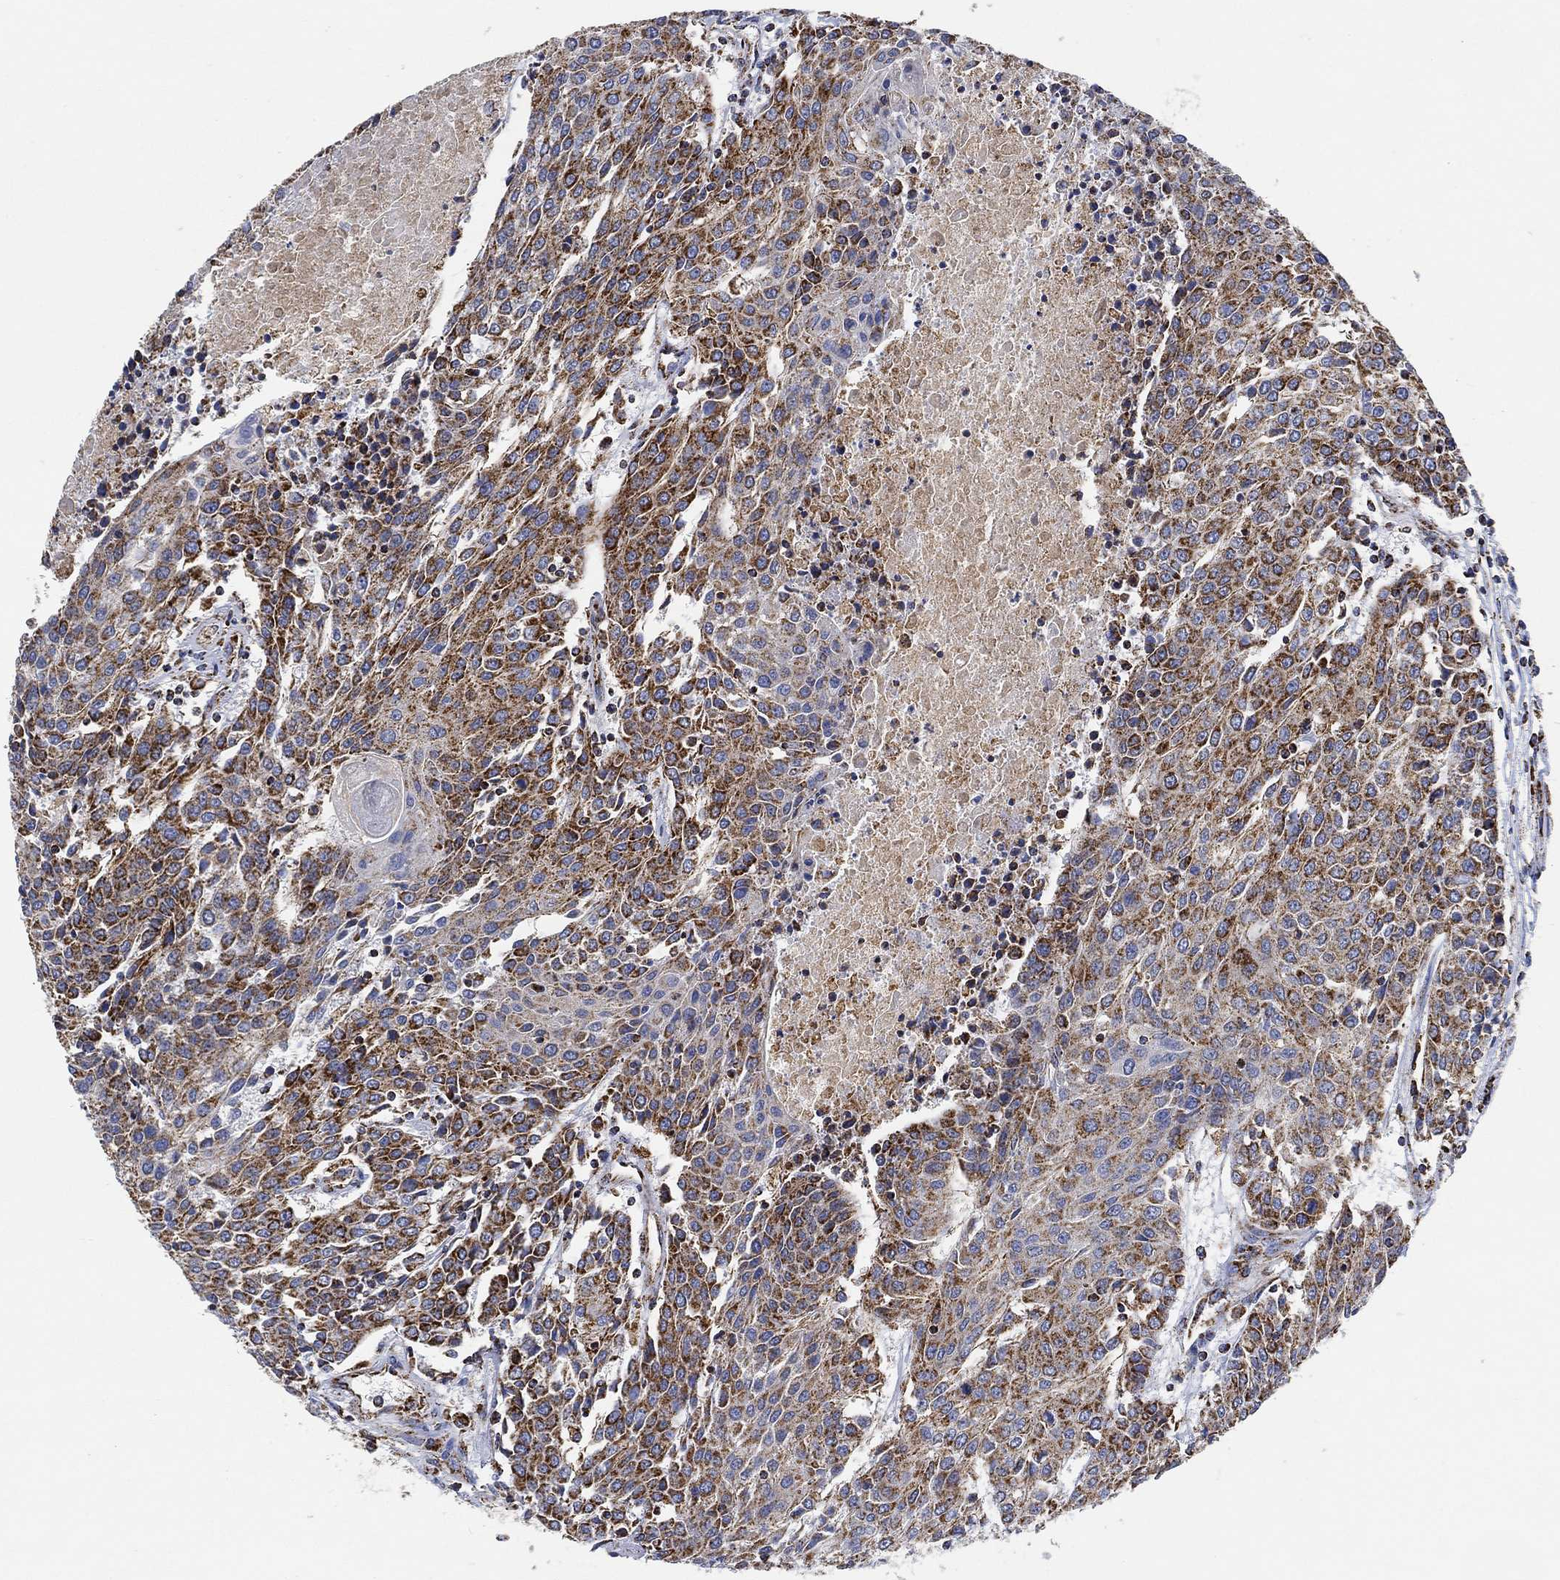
{"staining": {"intensity": "moderate", "quantity": ">75%", "location": "cytoplasmic/membranous"}, "tissue": "urothelial cancer", "cell_type": "Tumor cells", "image_type": "cancer", "snomed": [{"axis": "morphology", "description": "Urothelial carcinoma, High grade"}, {"axis": "topography", "description": "Urinary bladder"}], "caption": "Immunohistochemical staining of human high-grade urothelial carcinoma shows moderate cytoplasmic/membranous protein positivity in about >75% of tumor cells. (IHC, brightfield microscopy, high magnification).", "gene": "NDUFS3", "patient": {"sex": "female", "age": 85}}